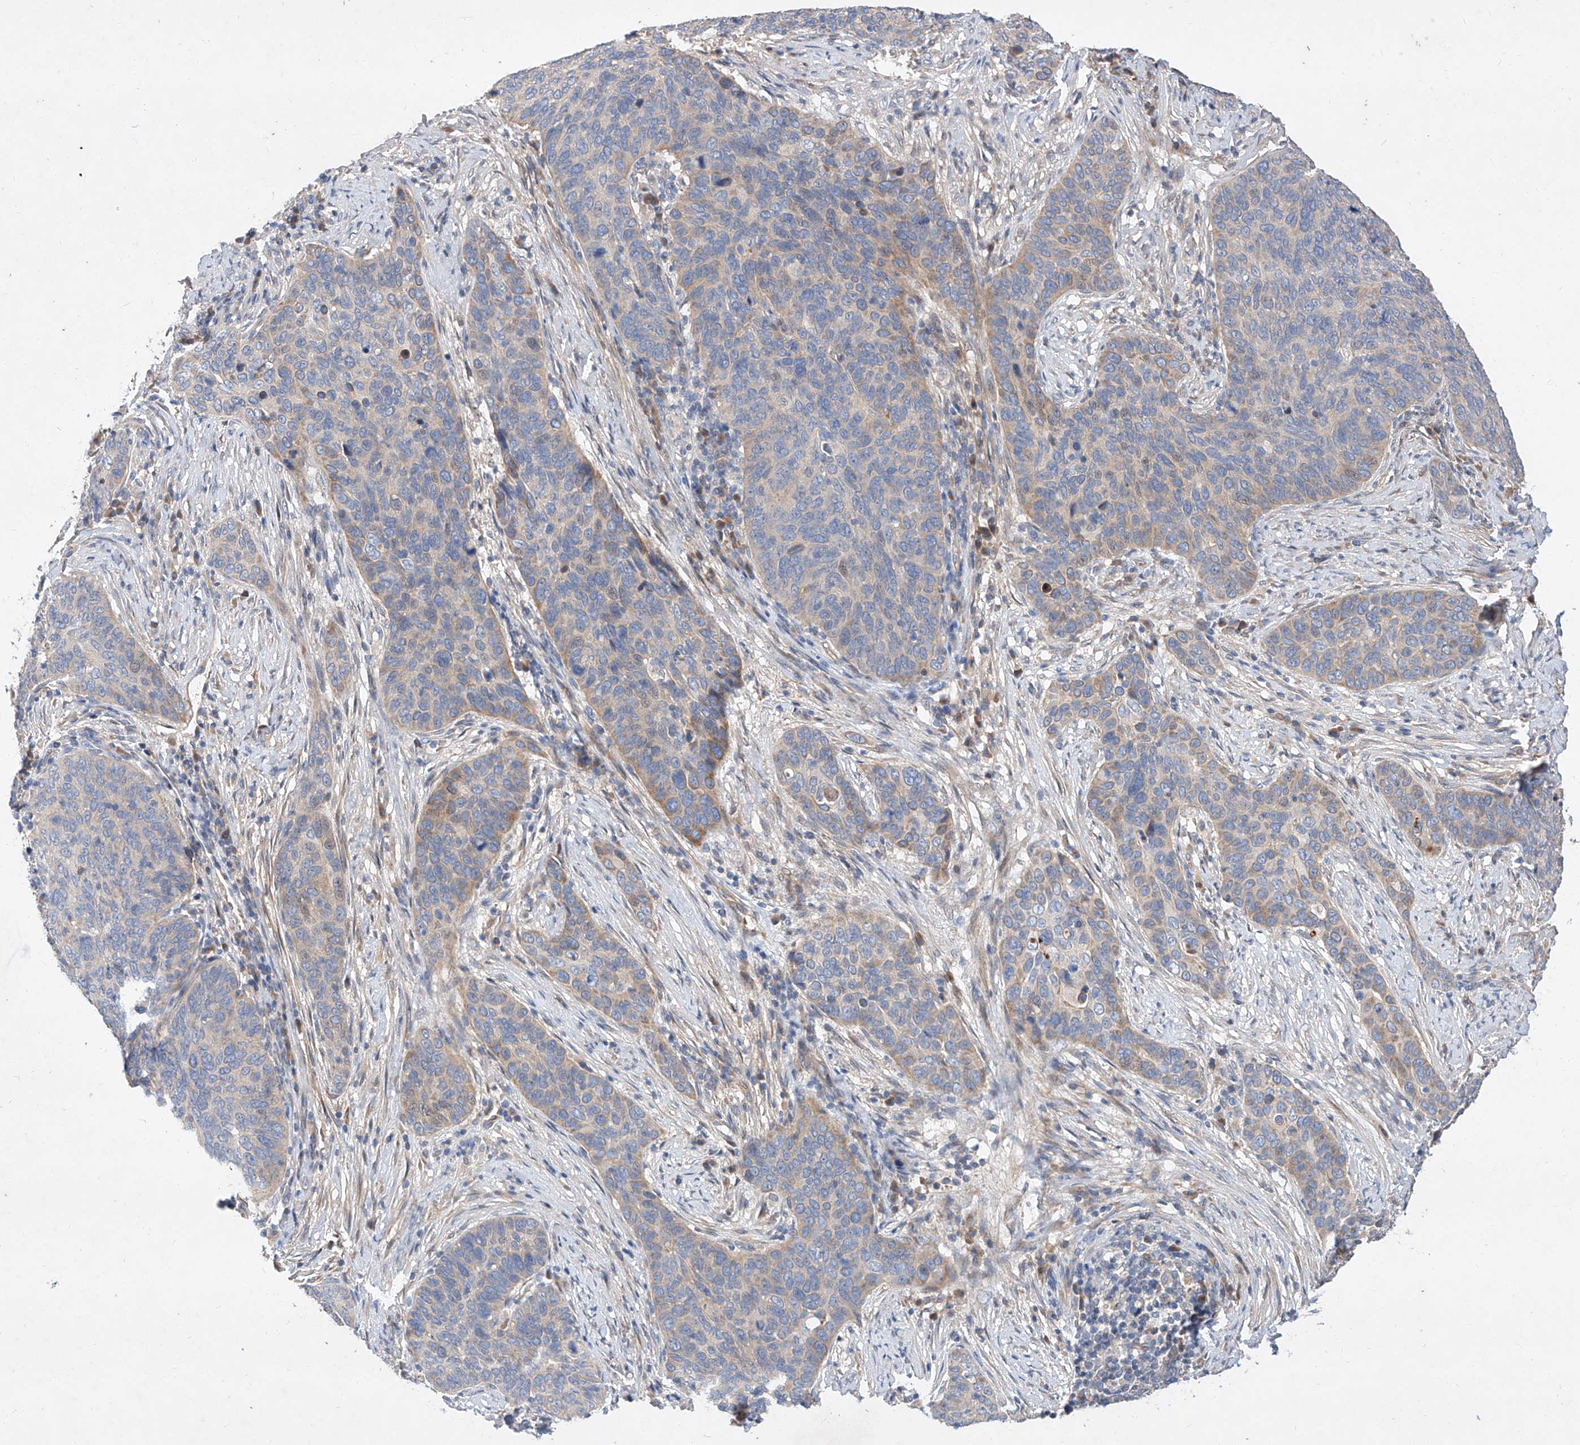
{"staining": {"intensity": "weak", "quantity": "25%-75%", "location": "cytoplasmic/membranous"}, "tissue": "cervical cancer", "cell_type": "Tumor cells", "image_type": "cancer", "snomed": [{"axis": "morphology", "description": "Squamous cell carcinoma, NOS"}, {"axis": "topography", "description": "Cervix"}], "caption": "Brown immunohistochemical staining in human cervical cancer exhibits weak cytoplasmic/membranous staining in about 25%-75% of tumor cells.", "gene": "DIRAS3", "patient": {"sex": "female", "age": 60}}